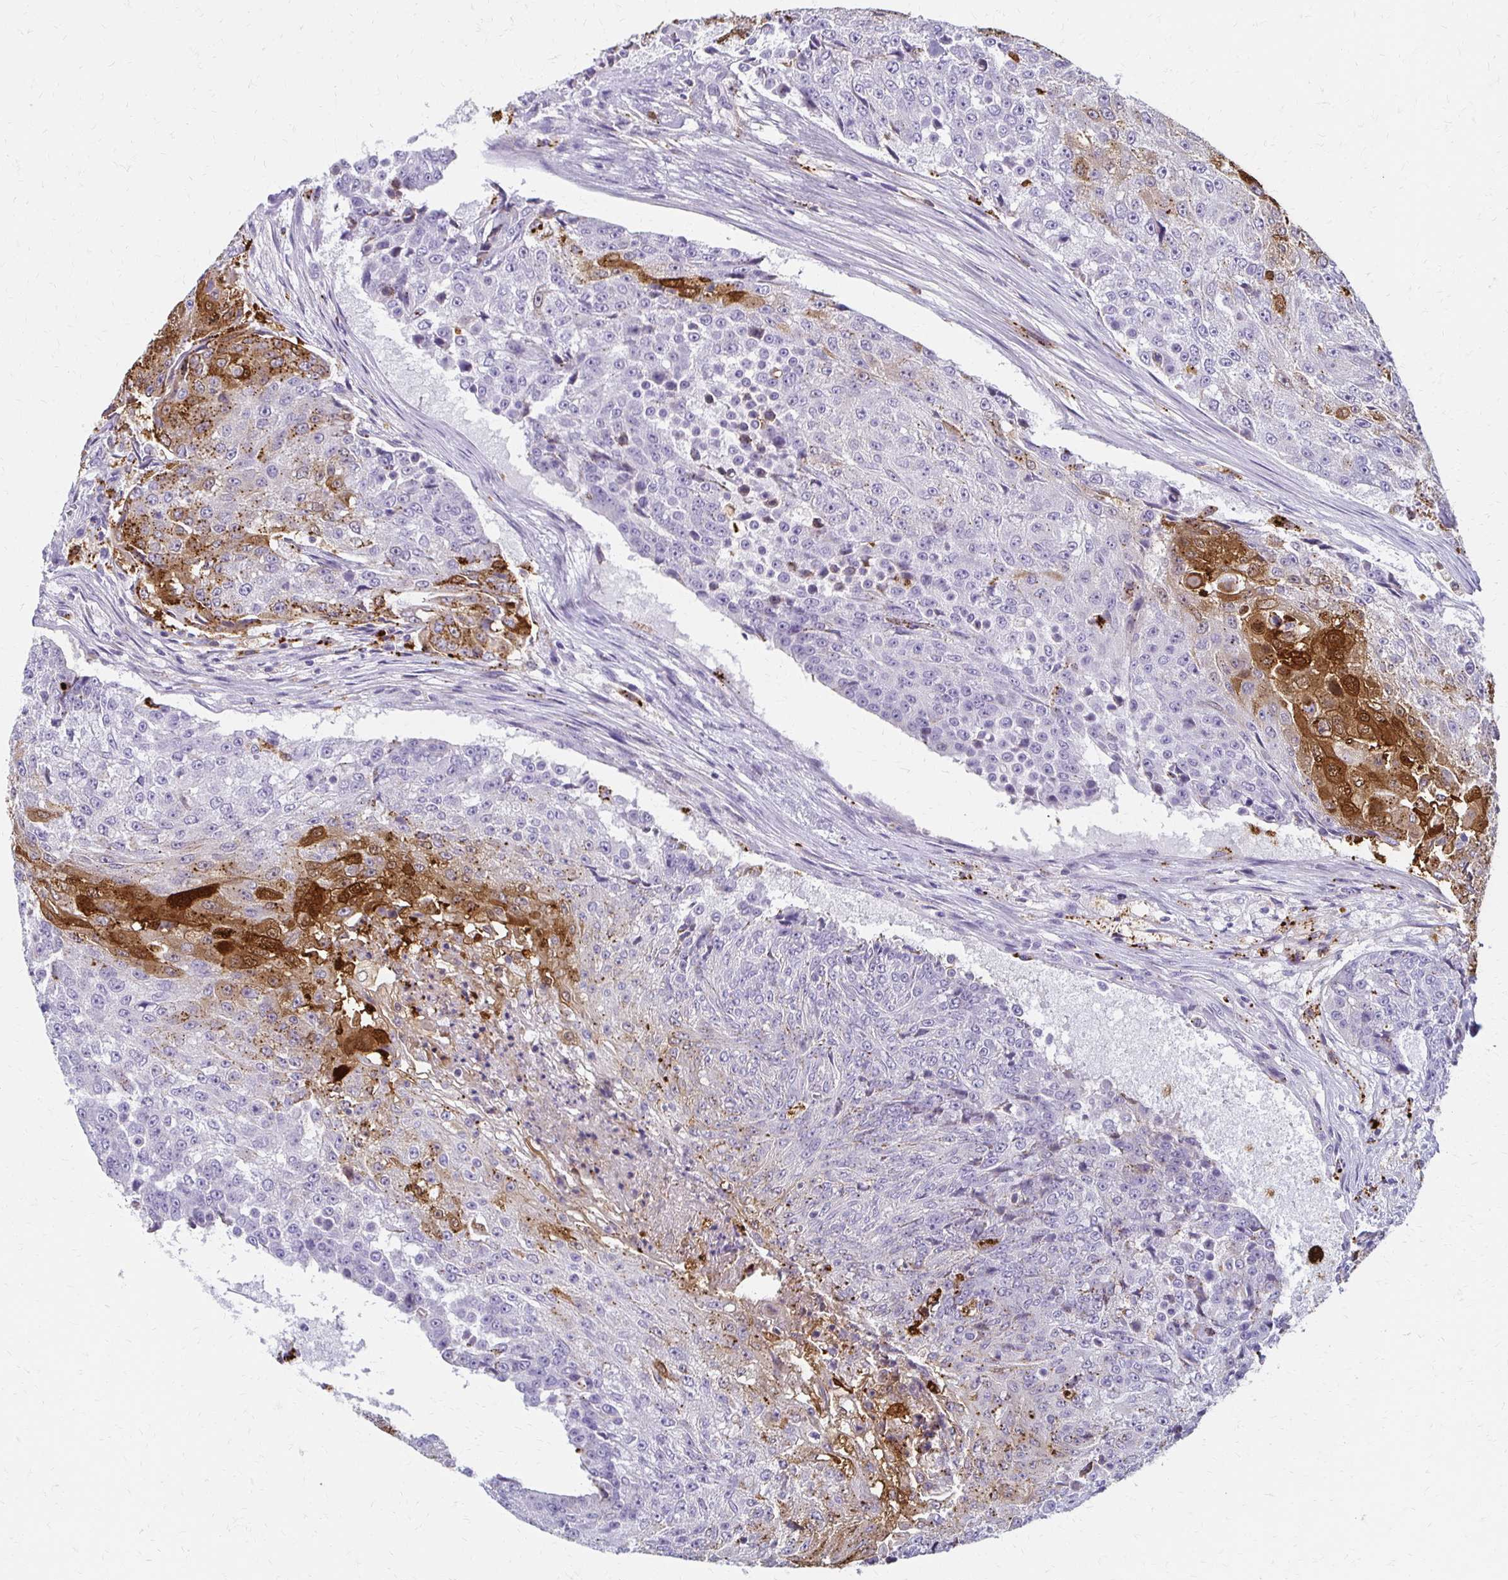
{"staining": {"intensity": "moderate", "quantity": "<25%", "location": "cytoplasmic/membranous,nuclear"}, "tissue": "urothelial cancer", "cell_type": "Tumor cells", "image_type": "cancer", "snomed": [{"axis": "morphology", "description": "Urothelial carcinoma, High grade"}, {"axis": "topography", "description": "Urinary bladder"}], "caption": "Immunohistochemical staining of human high-grade urothelial carcinoma demonstrates low levels of moderate cytoplasmic/membranous and nuclear protein expression in about <25% of tumor cells.", "gene": "BBS12", "patient": {"sex": "female", "age": 63}}